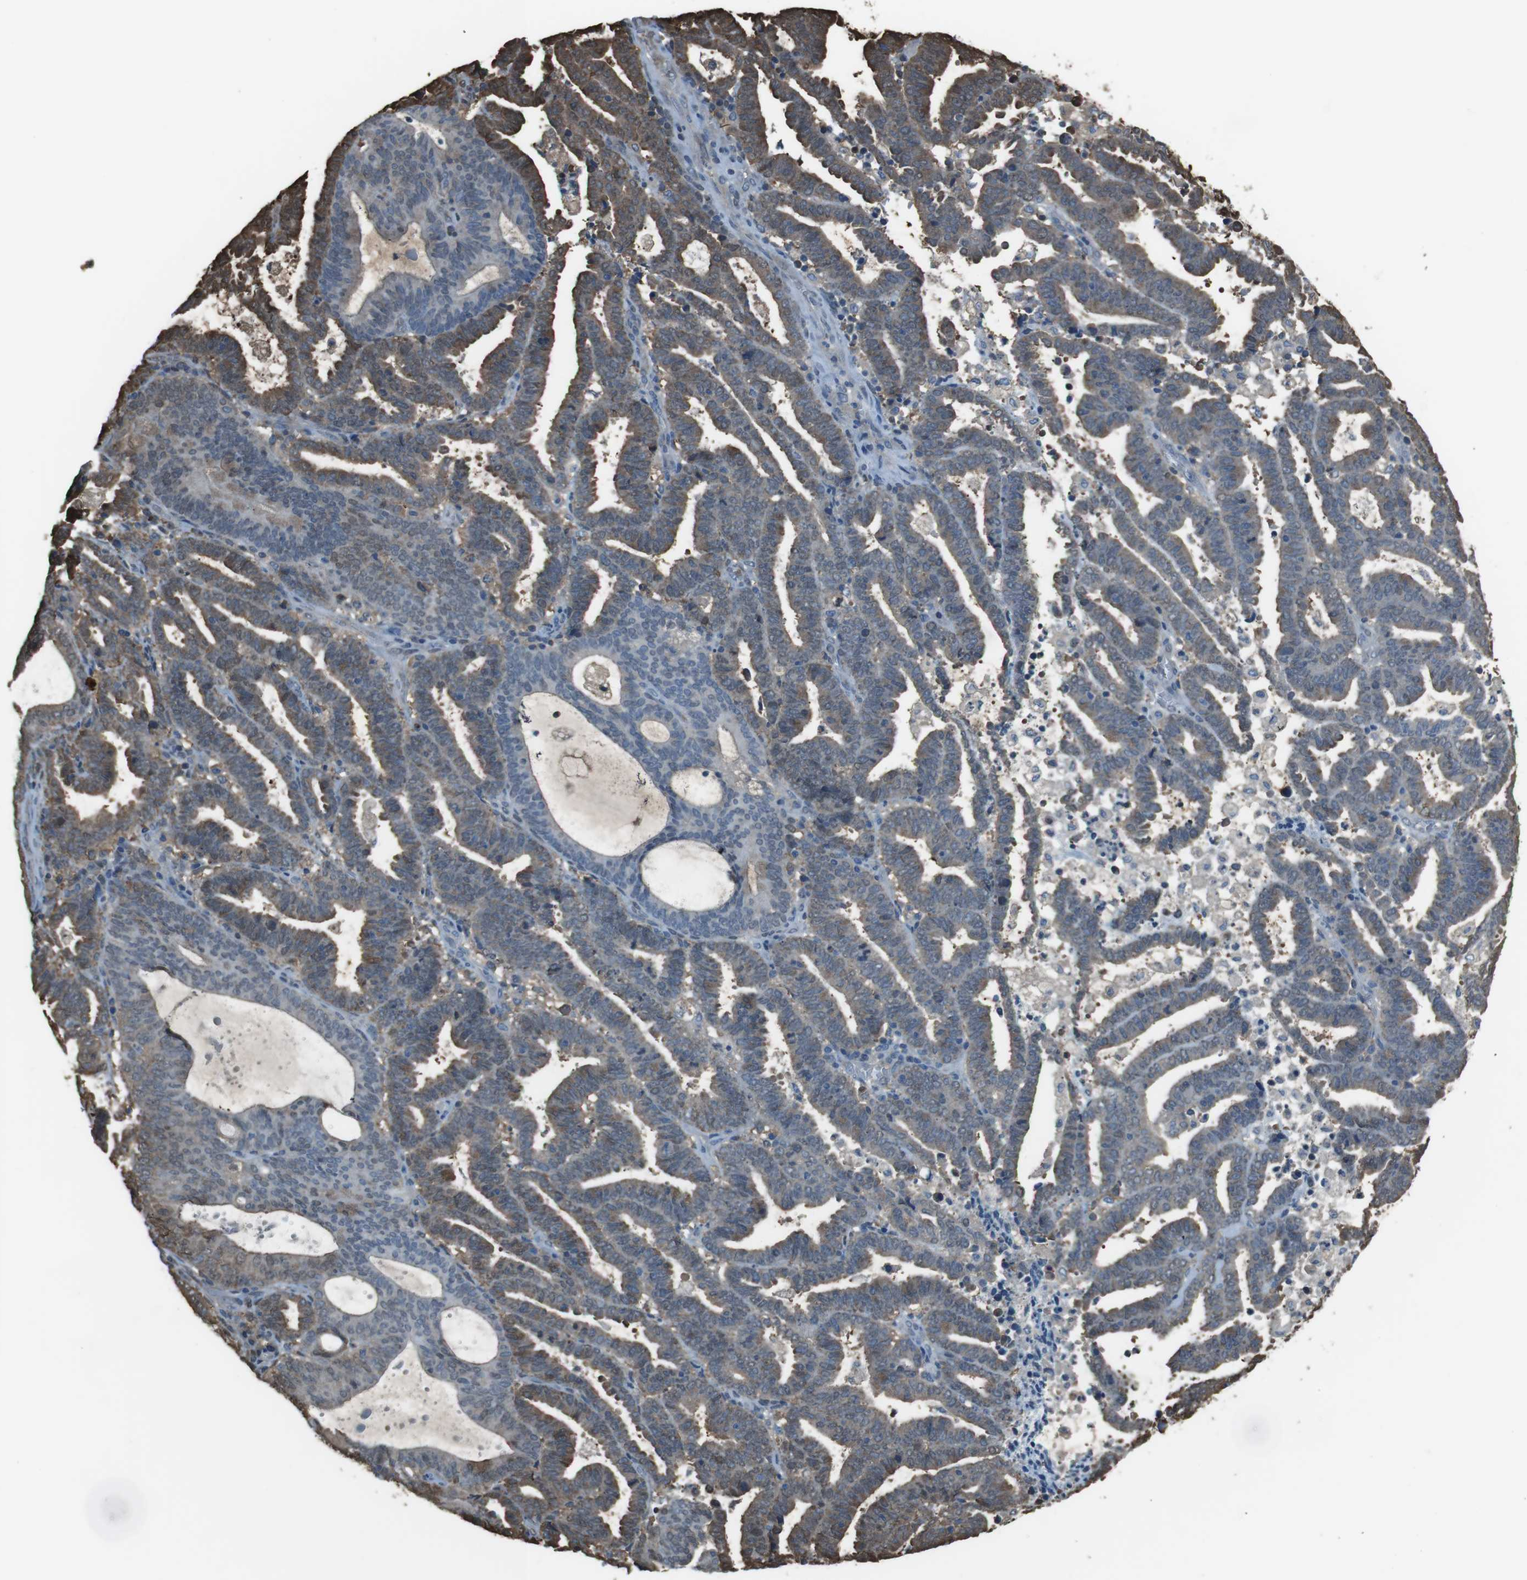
{"staining": {"intensity": "moderate", "quantity": "25%-75%", "location": "cytoplasmic/membranous"}, "tissue": "endometrial cancer", "cell_type": "Tumor cells", "image_type": "cancer", "snomed": [{"axis": "morphology", "description": "Adenocarcinoma, NOS"}, {"axis": "topography", "description": "Uterus"}], "caption": "Immunohistochemical staining of human adenocarcinoma (endometrial) reveals moderate cytoplasmic/membranous protein expression in approximately 25%-75% of tumor cells.", "gene": "TWSG1", "patient": {"sex": "female", "age": 83}}